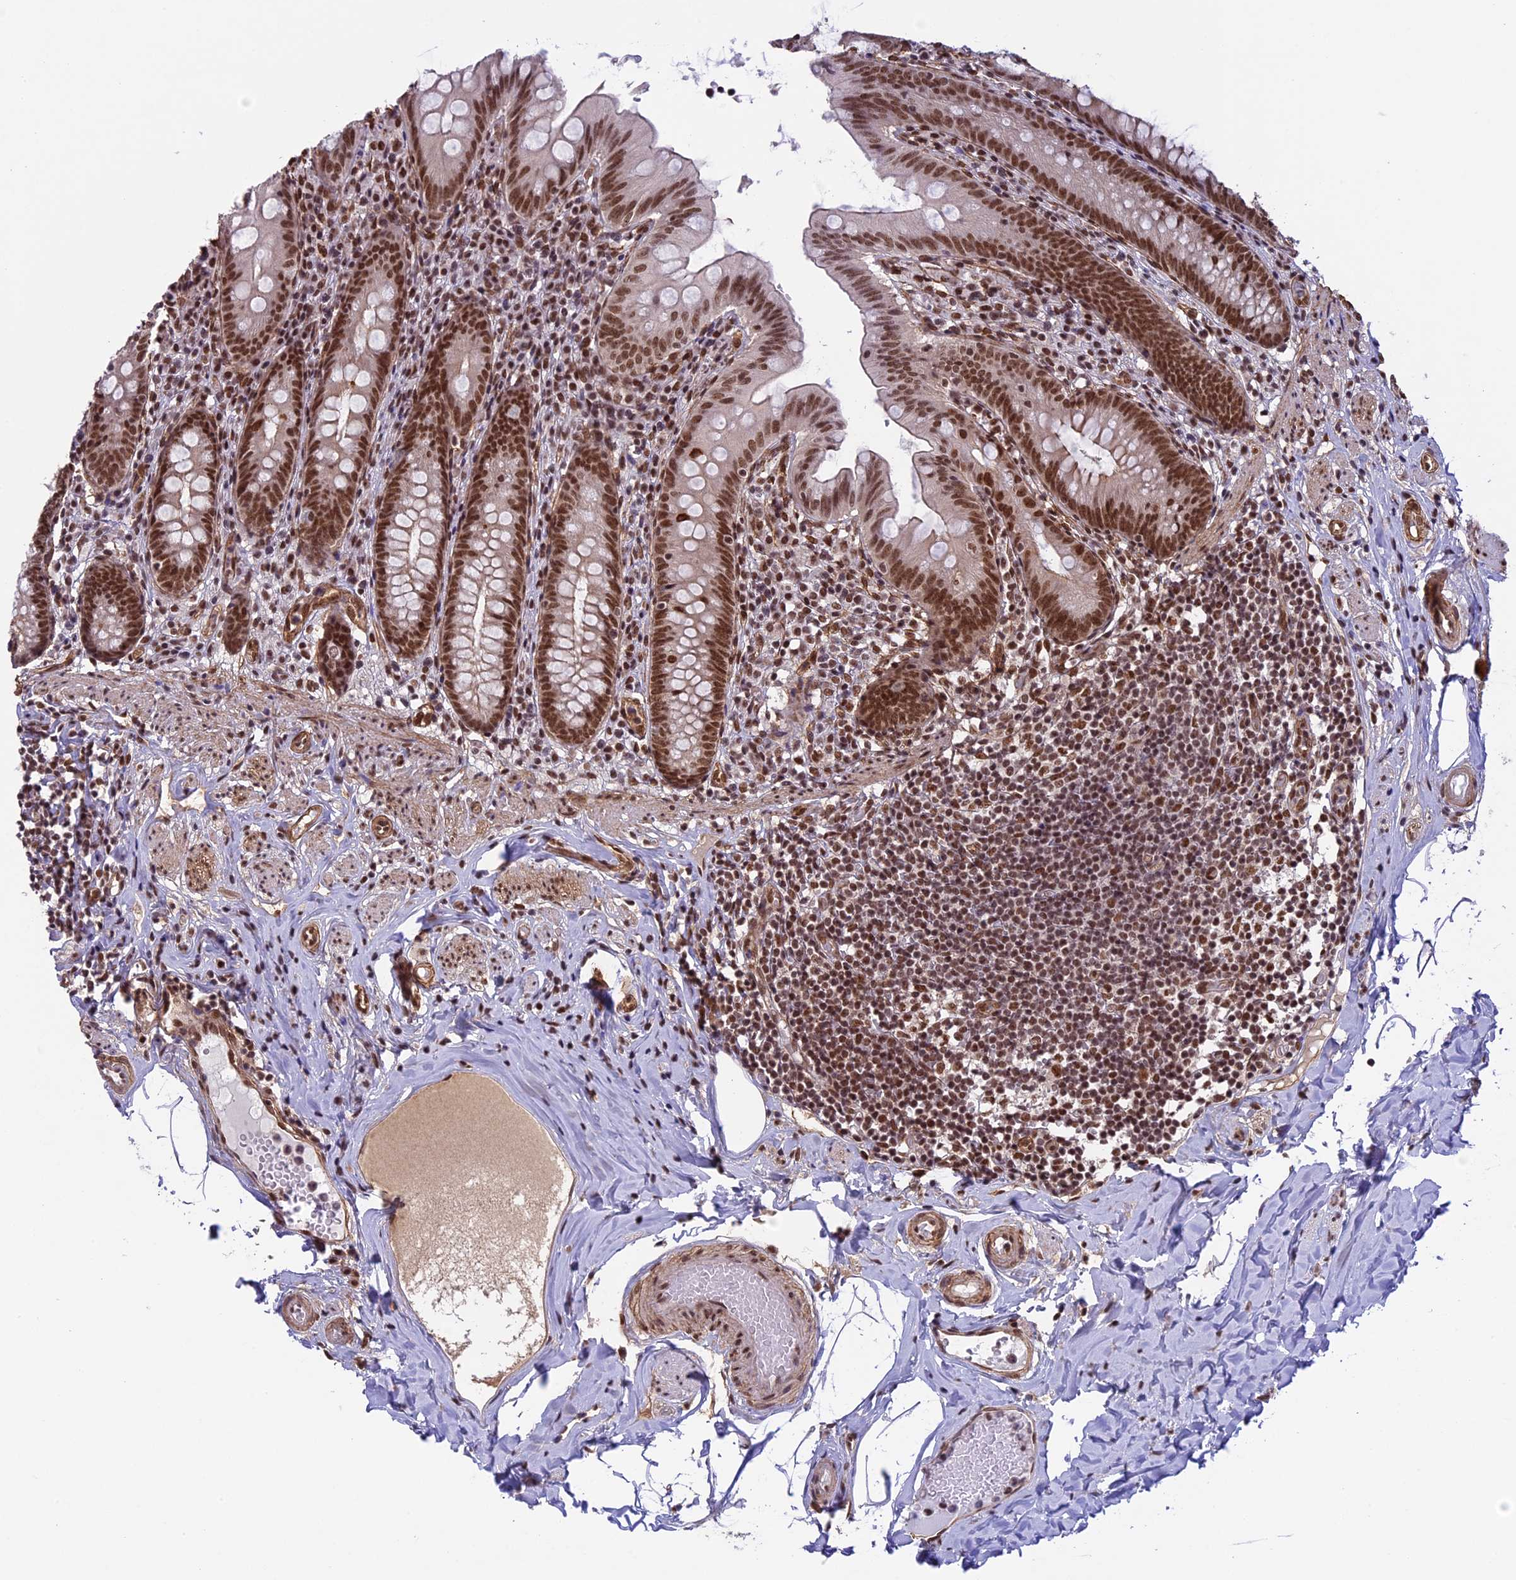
{"staining": {"intensity": "moderate", "quantity": ">75%", "location": "nuclear"}, "tissue": "appendix", "cell_type": "Glandular cells", "image_type": "normal", "snomed": [{"axis": "morphology", "description": "Normal tissue, NOS"}, {"axis": "topography", "description": "Appendix"}], "caption": "Immunohistochemical staining of benign appendix displays >75% levels of moderate nuclear protein staining in about >75% of glandular cells.", "gene": "MPHOSPH8", "patient": {"sex": "male", "age": 55}}